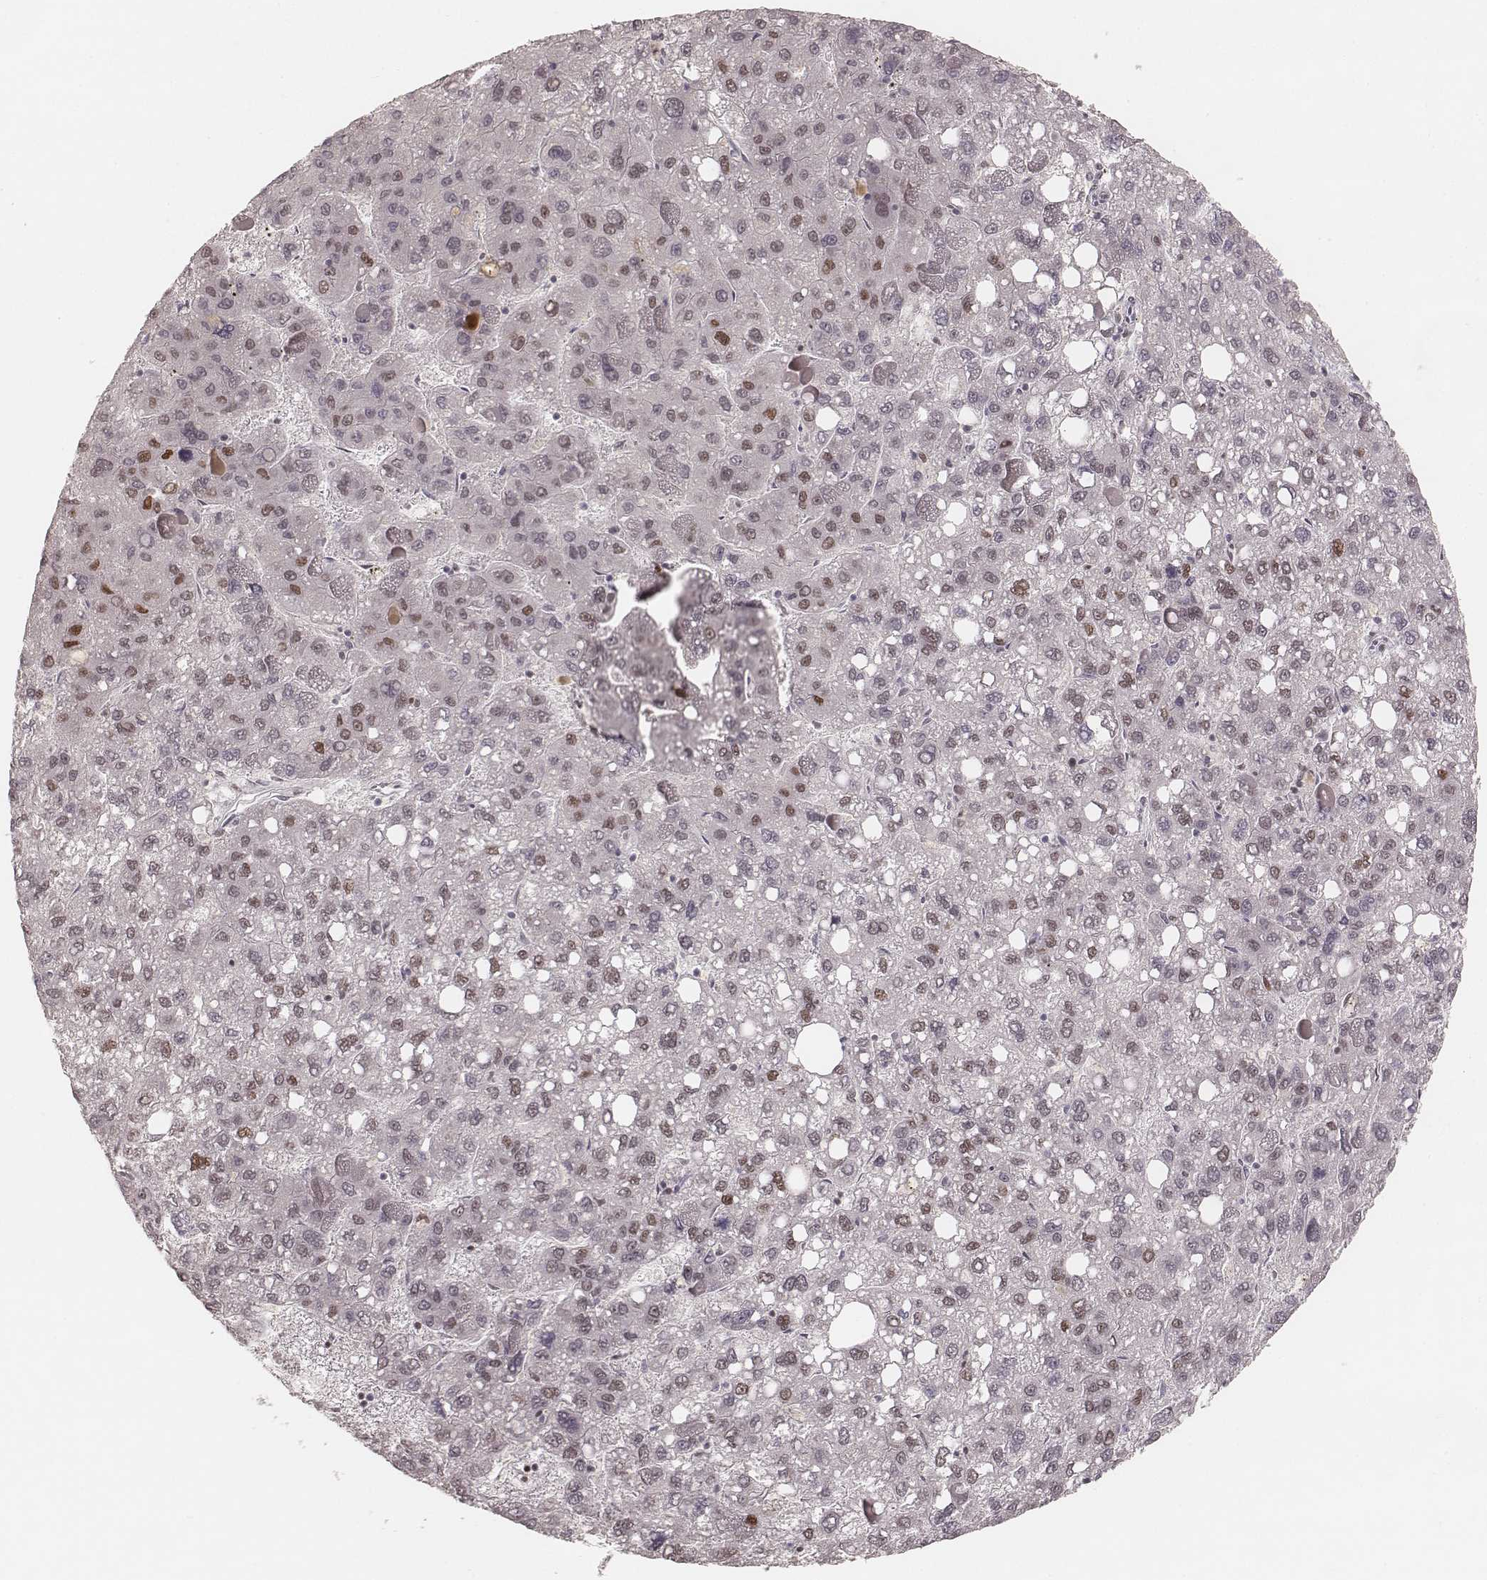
{"staining": {"intensity": "moderate", "quantity": "<25%", "location": "nuclear"}, "tissue": "liver cancer", "cell_type": "Tumor cells", "image_type": "cancer", "snomed": [{"axis": "morphology", "description": "Carcinoma, Hepatocellular, NOS"}, {"axis": "topography", "description": "Liver"}], "caption": "Moderate nuclear expression is seen in about <25% of tumor cells in liver cancer (hepatocellular carcinoma).", "gene": "HNRNPC", "patient": {"sex": "female", "age": 82}}